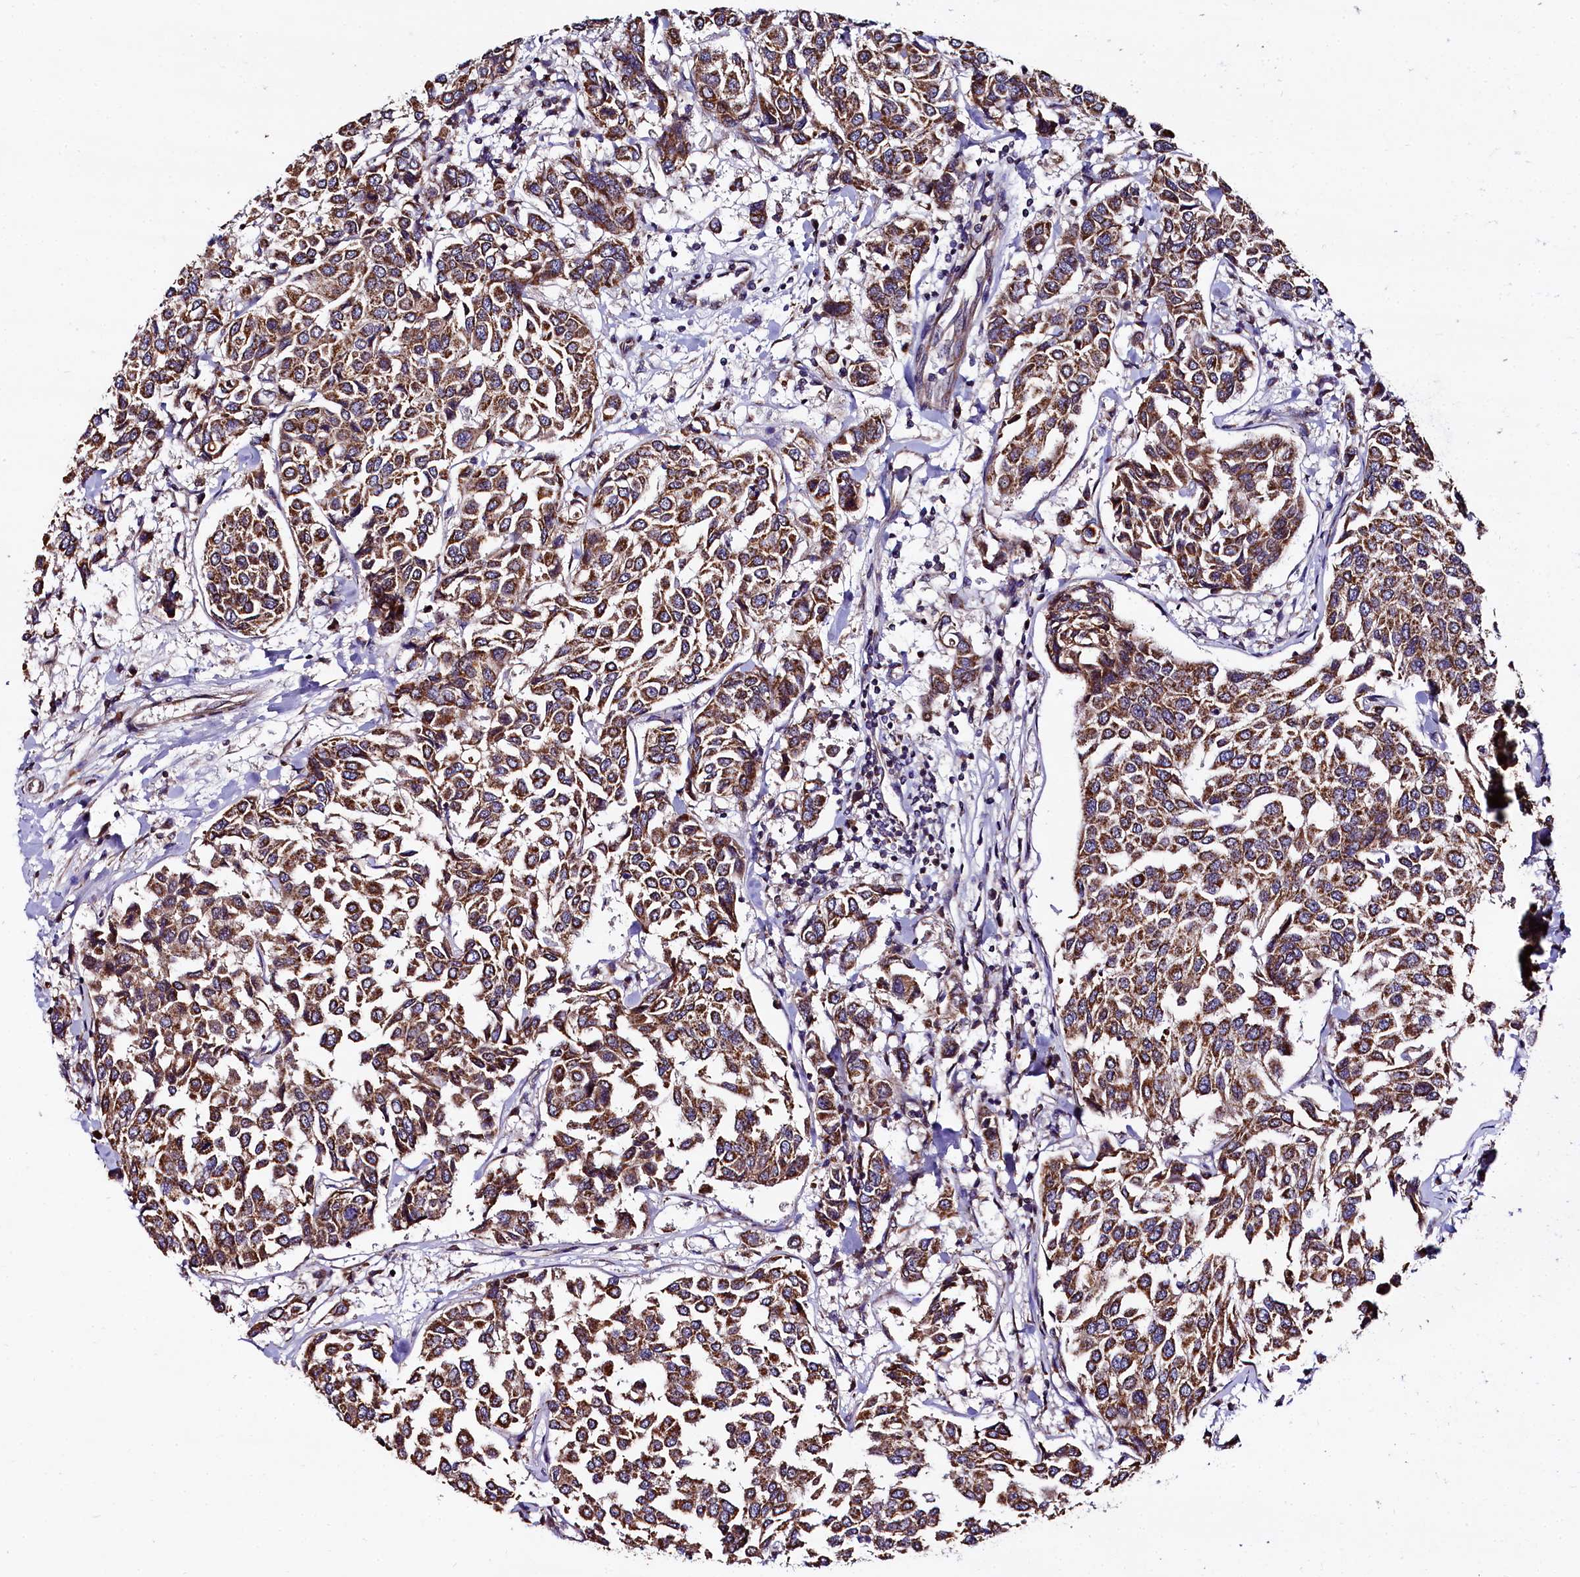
{"staining": {"intensity": "moderate", "quantity": ">75%", "location": "cytoplasmic/membranous"}, "tissue": "breast cancer", "cell_type": "Tumor cells", "image_type": "cancer", "snomed": [{"axis": "morphology", "description": "Duct carcinoma"}, {"axis": "topography", "description": "Breast"}], "caption": "Moderate cytoplasmic/membranous protein staining is identified in approximately >75% of tumor cells in breast invasive ductal carcinoma.", "gene": "SPRYD3", "patient": {"sex": "female", "age": 55}}